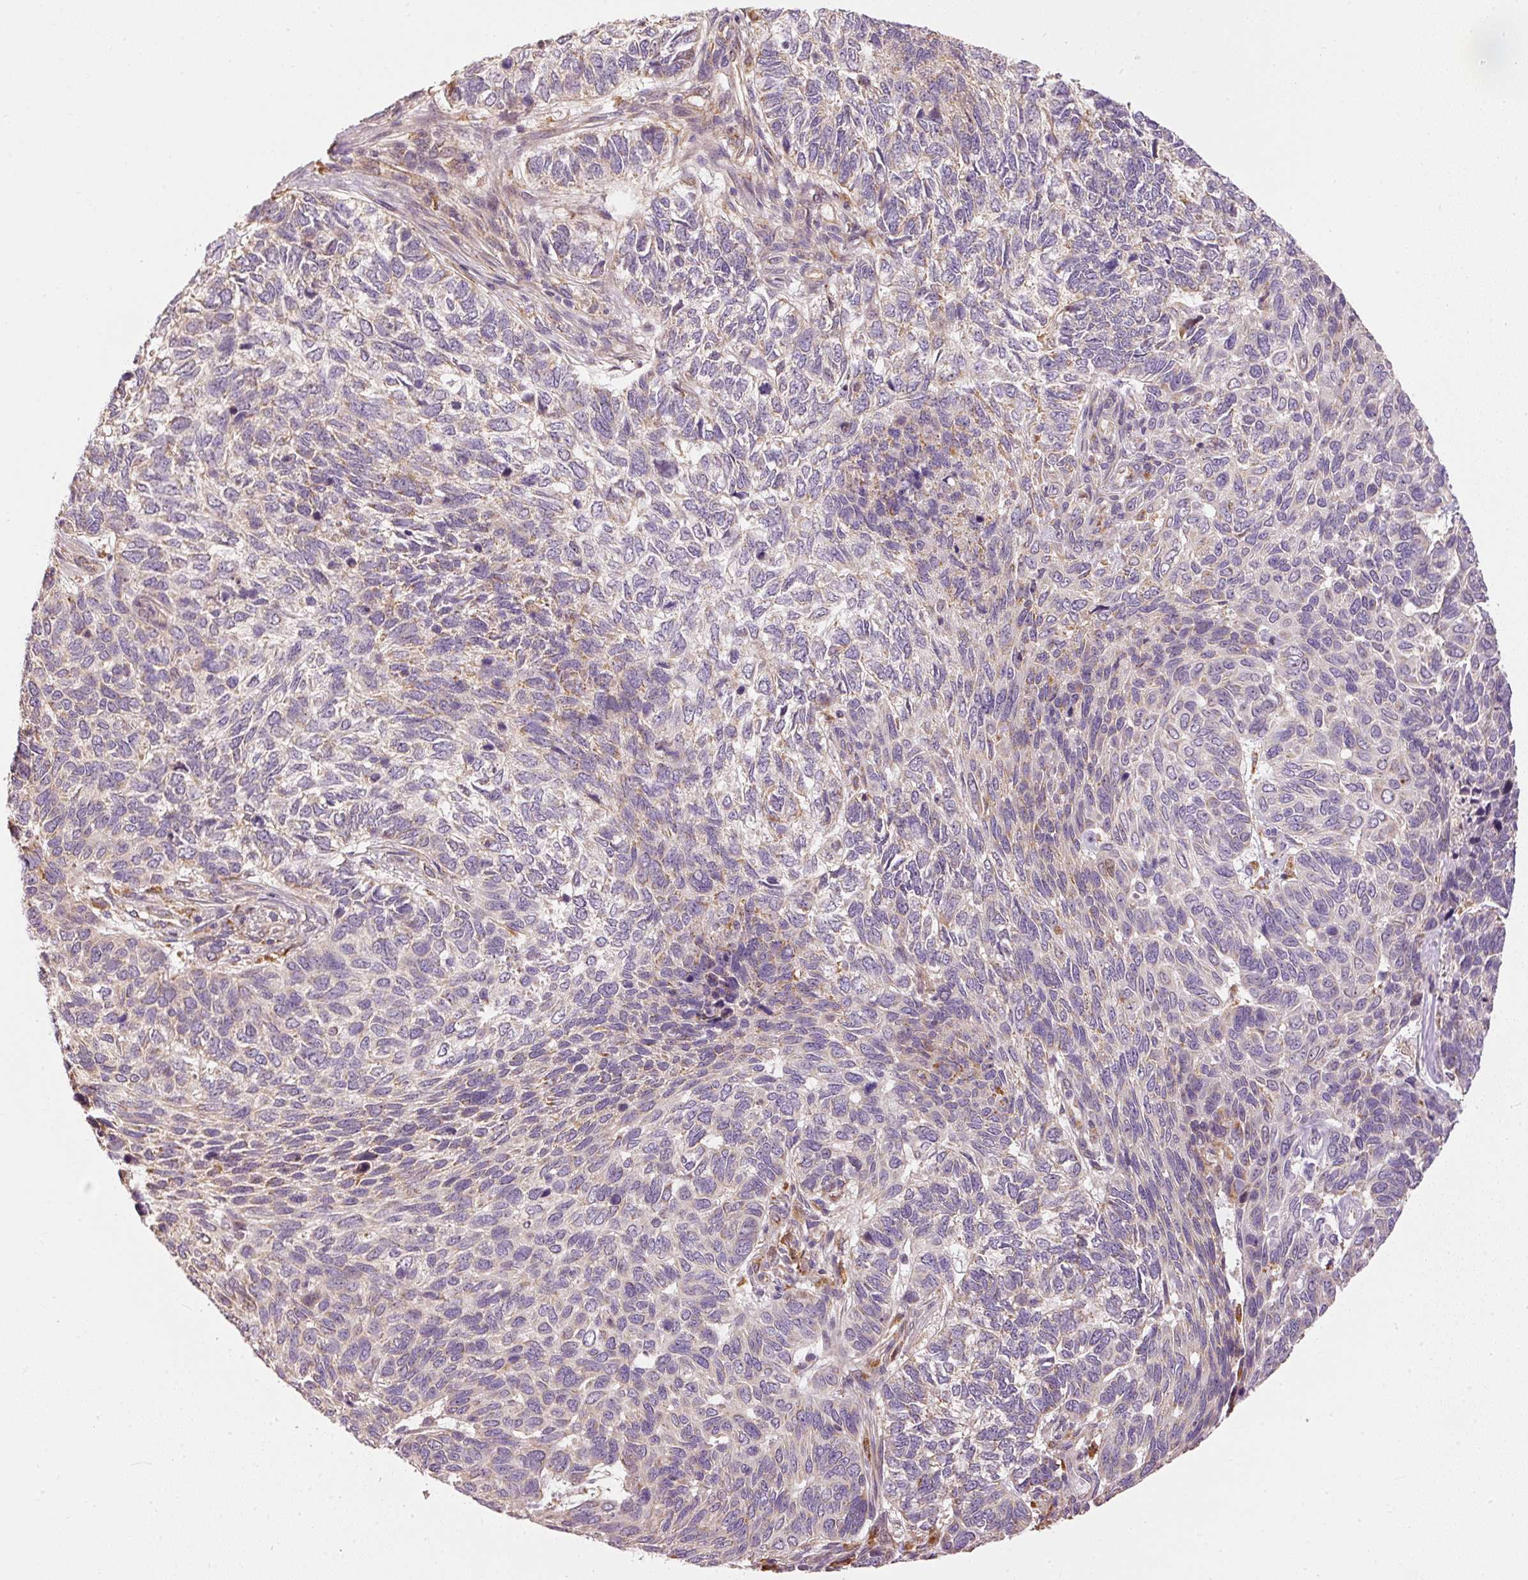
{"staining": {"intensity": "negative", "quantity": "none", "location": "none"}, "tissue": "skin cancer", "cell_type": "Tumor cells", "image_type": "cancer", "snomed": [{"axis": "morphology", "description": "Basal cell carcinoma"}, {"axis": "topography", "description": "Skin"}], "caption": "Human skin basal cell carcinoma stained for a protein using immunohistochemistry (IHC) exhibits no positivity in tumor cells.", "gene": "MTHFD1L", "patient": {"sex": "female", "age": 65}}